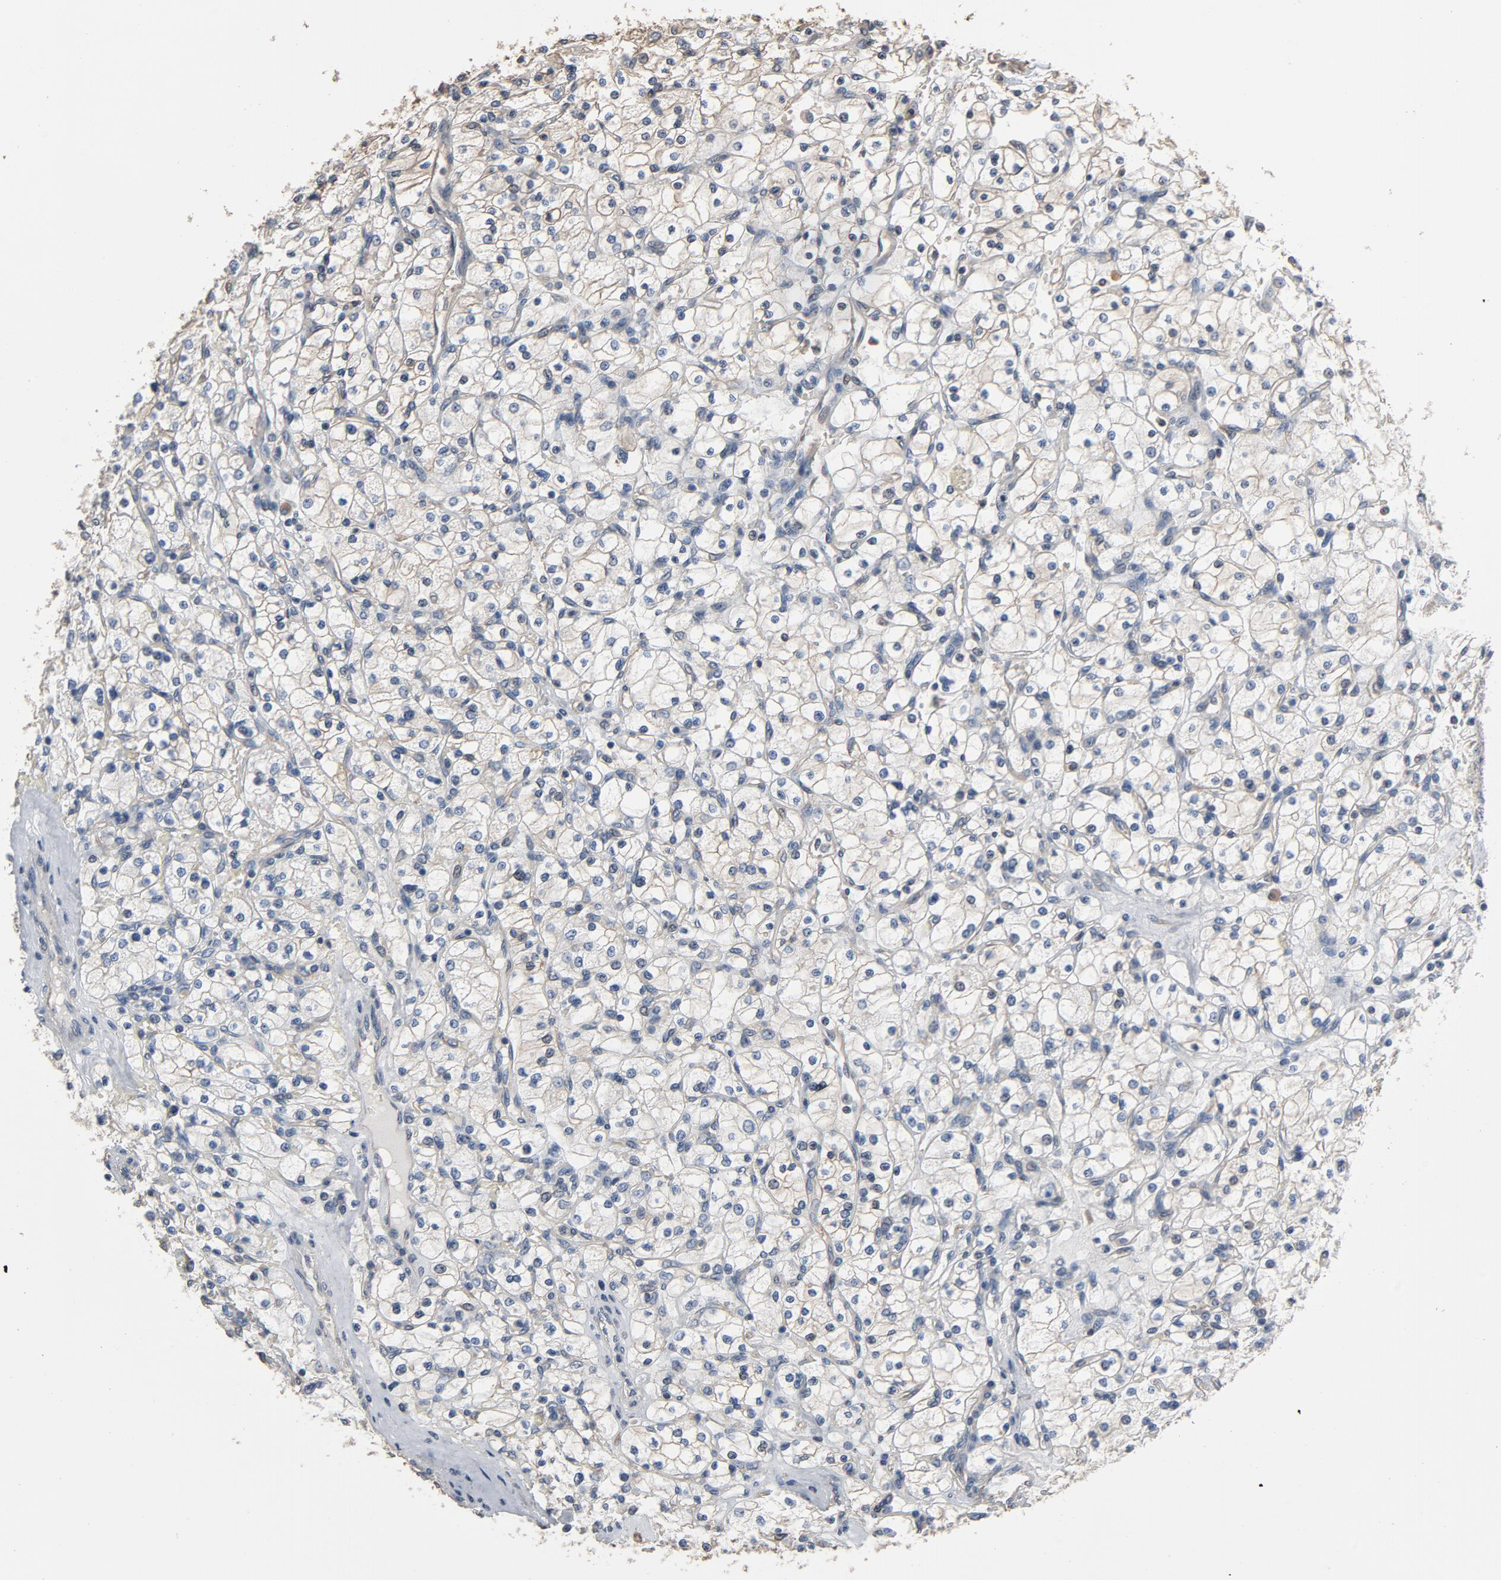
{"staining": {"intensity": "negative", "quantity": "none", "location": "none"}, "tissue": "renal cancer", "cell_type": "Tumor cells", "image_type": "cancer", "snomed": [{"axis": "morphology", "description": "Adenocarcinoma, NOS"}, {"axis": "topography", "description": "Kidney"}], "caption": "This histopathology image is of renal cancer (adenocarcinoma) stained with immunohistochemistry to label a protein in brown with the nuclei are counter-stained blue. There is no expression in tumor cells.", "gene": "SOX6", "patient": {"sex": "female", "age": 83}}